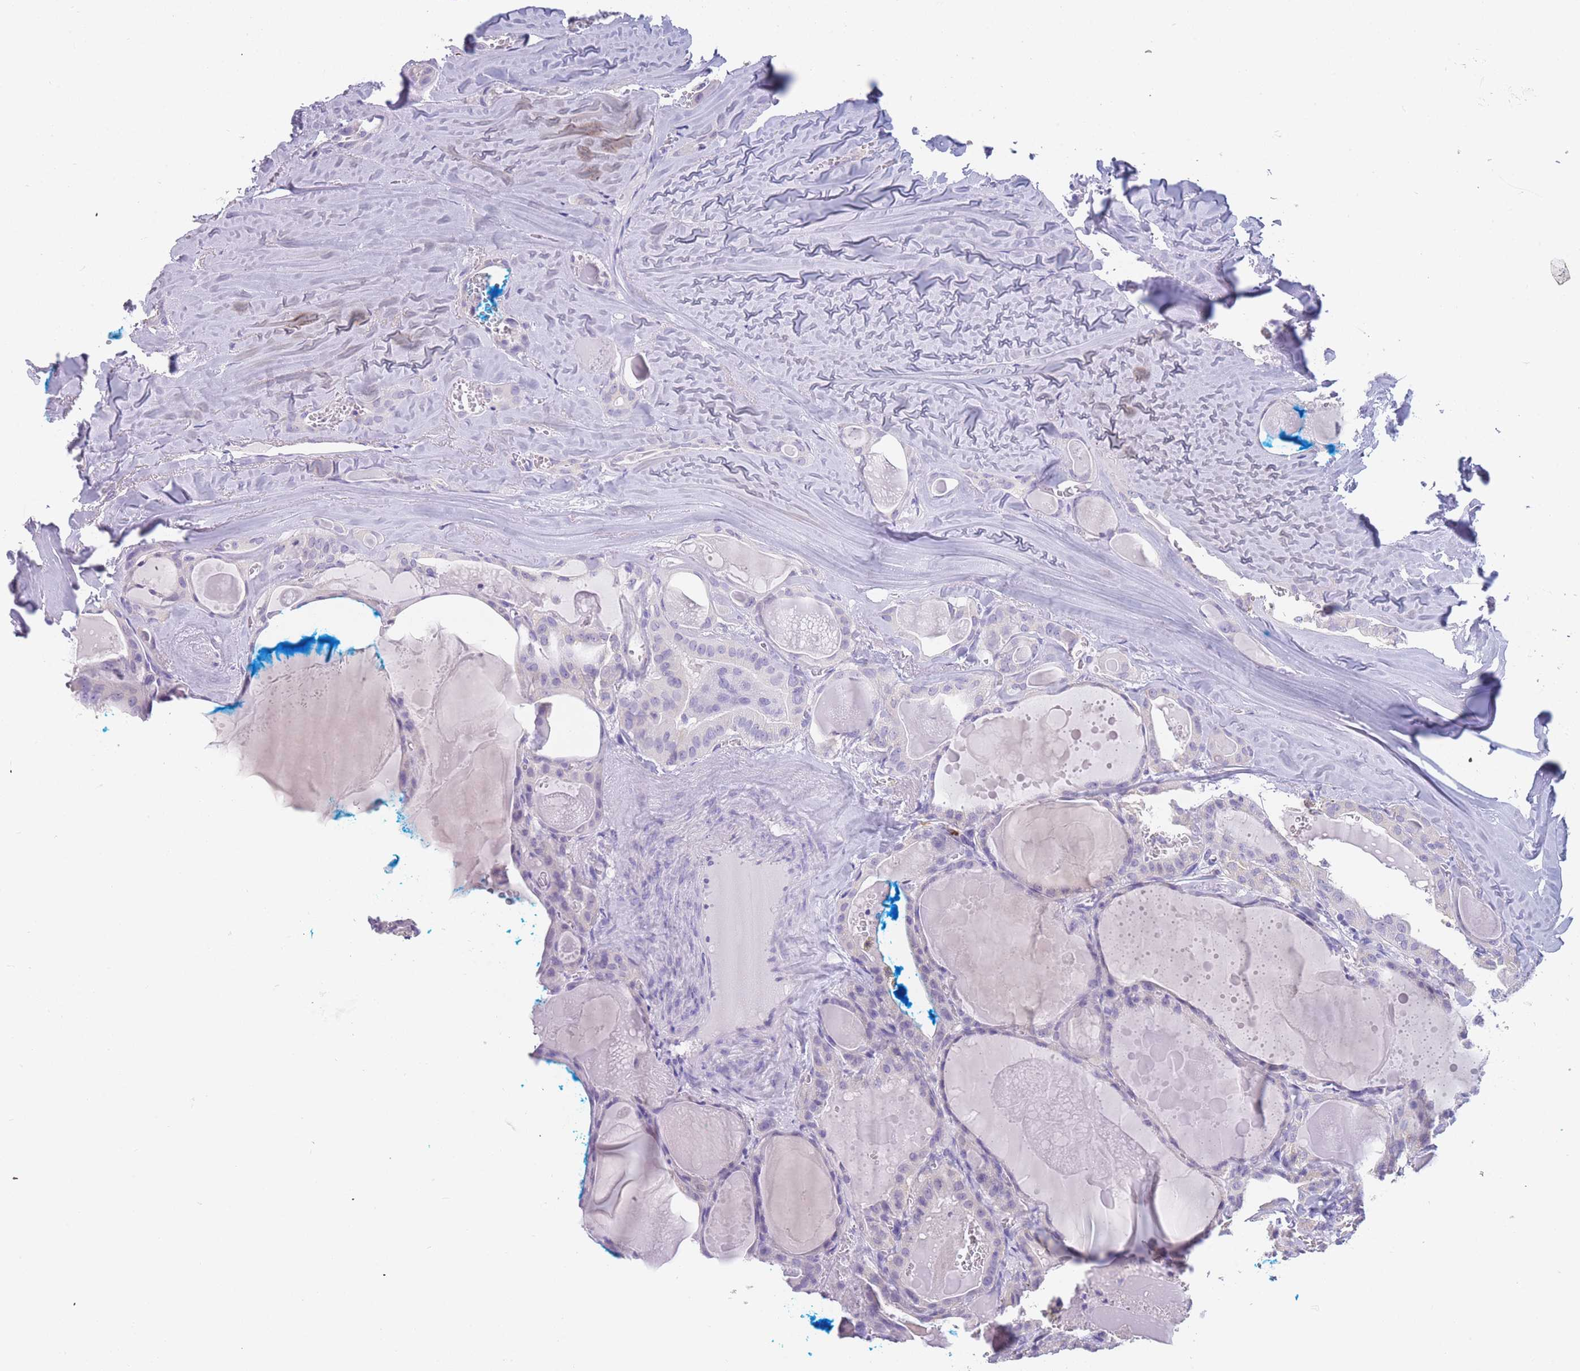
{"staining": {"intensity": "negative", "quantity": "none", "location": "none"}, "tissue": "thyroid cancer", "cell_type": "Tumor cells", "image_type": "cancer", "snomed": [{"axis": "morphology", "description": "Papillary adenocarcinoma, NOS"}, {"axis": "topography", "description": "Thyroid gland"}], "caption": "A photomicrograph of human thyroid cancer is negative for staining in tumor cells. (Stains: DAB (3,3'-diaminobenzidine) IHC with hematoxylin counter stain, Microscopy: brightfield microscopy at high magnification).", "gene": "ZNF627", "patient": {"sex": "male", "age": 52}}